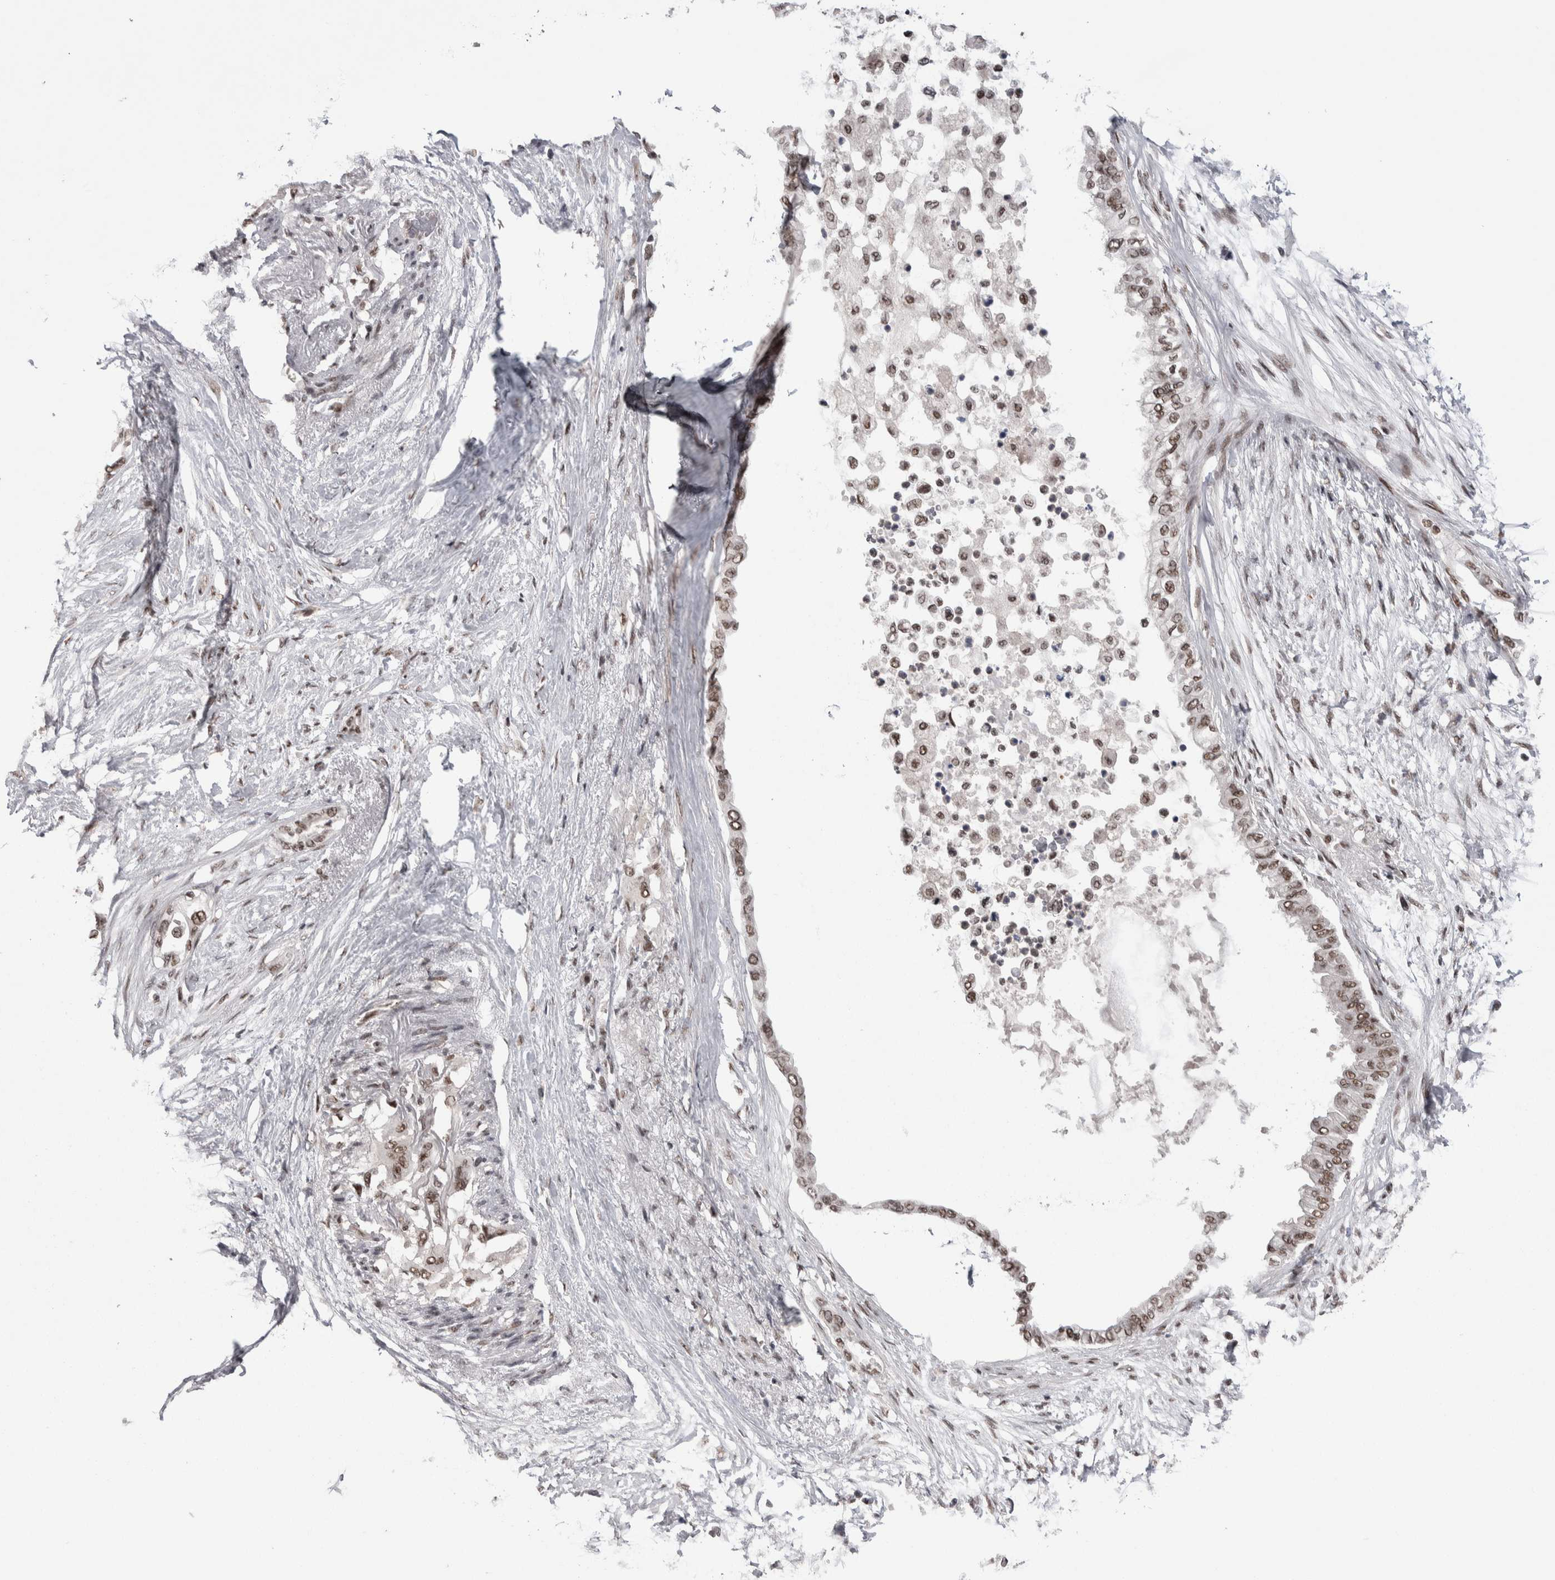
{"staining": {"intensity": "moderate", "quantity": ">75%", "location": "nuclear"}, "tissue": "pancreatic cancer", "cell_type": "Tumor cells", "image_type": "cancer", "snomed": [{"axis": "morphology", "description": "Normal tissue, NOS"}, {"axis": "morphology", "description": "Adenocarcinoma, NOS"}, {"axis": "topography", "description": "Pancreas"}, {"axis": "topography", "description": "Duodenum"}], "caption": "A medium amount of moderate nuclear staining is present in approximately >75% of tumor cells in pancreatic cancer (adenocarcinoma) tissue.", "gene": "DMTF1", "patient": {"sex": "female", "age": 60}}